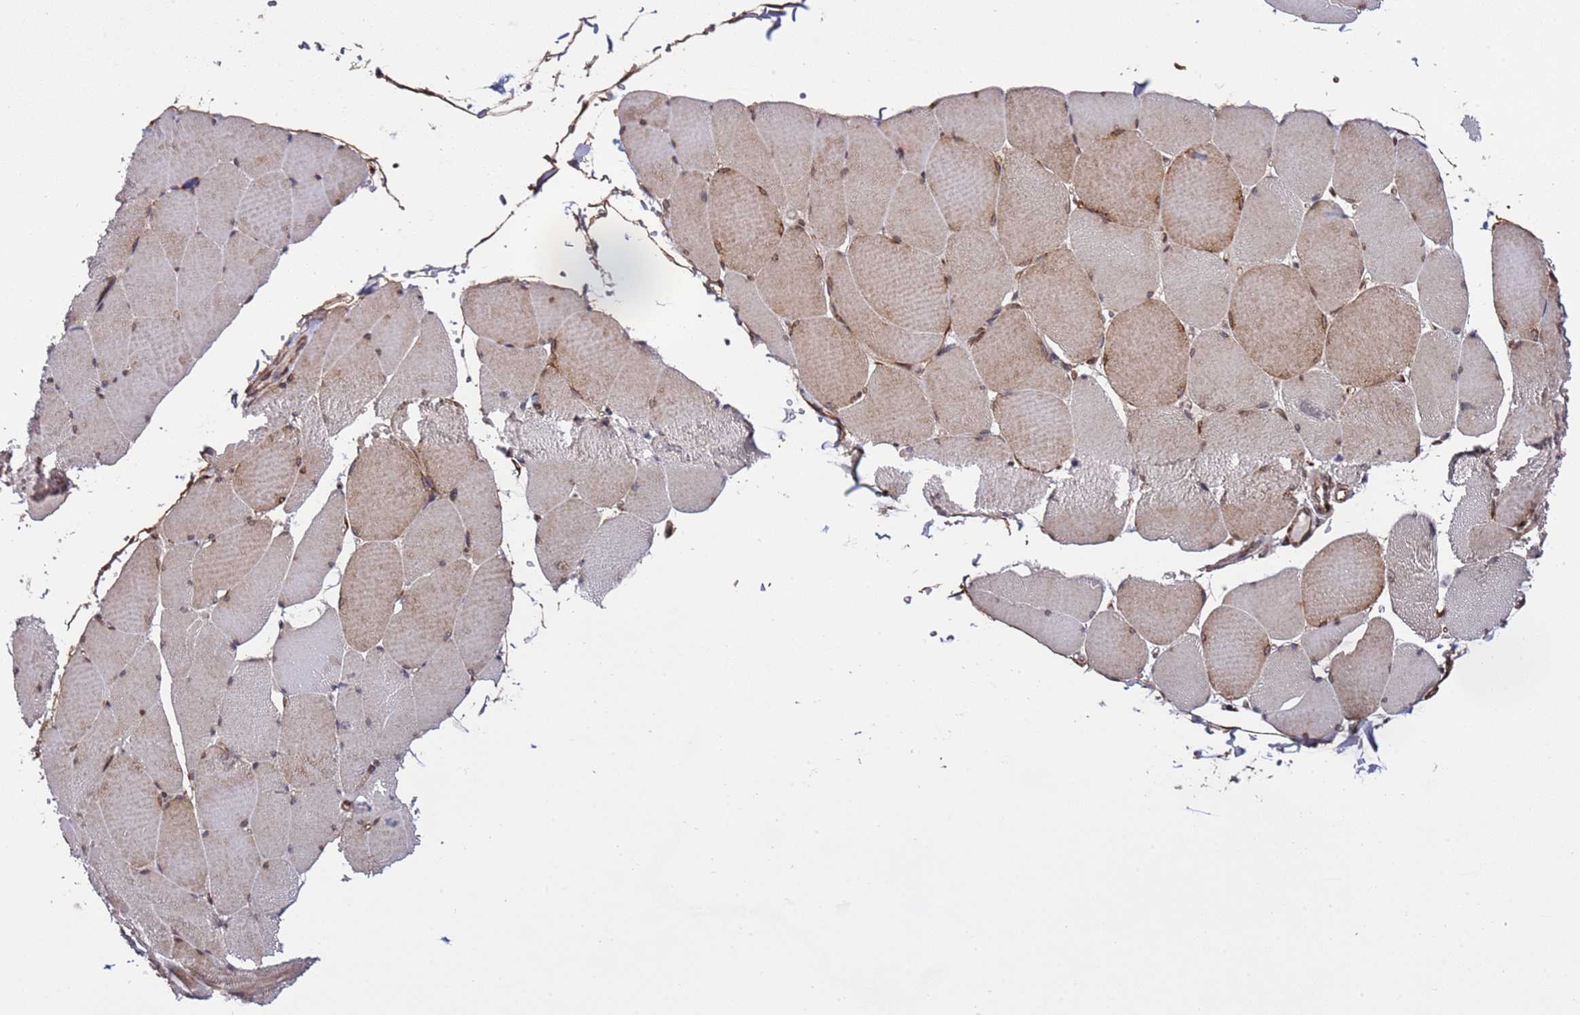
{"staining": {"intensity": "moderate", "quantity": "25%-75%", "location": "cytoplasmic/membranous"}, "tissue": "skeletal muscle", "cell_type": "Myocytes", "image_type": "normal", "snomed": [{"axis": "morphology", "description": "Normal tissue, NOS"}, {"axis": "topography", "description": "Skeletal muscle"}, {"axis": "topography", "description": "Head-Neck"}], "caption": "DAB immunohistochemical staining of normal skeletal muscle demonstrates moderate cytoplasmic/membranous protein expression in approximately 25%-75% of myocytes. The staining was performed using DAB, with brown indicating positive protein expression. Nuclei are stained blue with hematoxylin.", "gene": "POLR2D", "patient": {"sex": "male", "age": 66}}